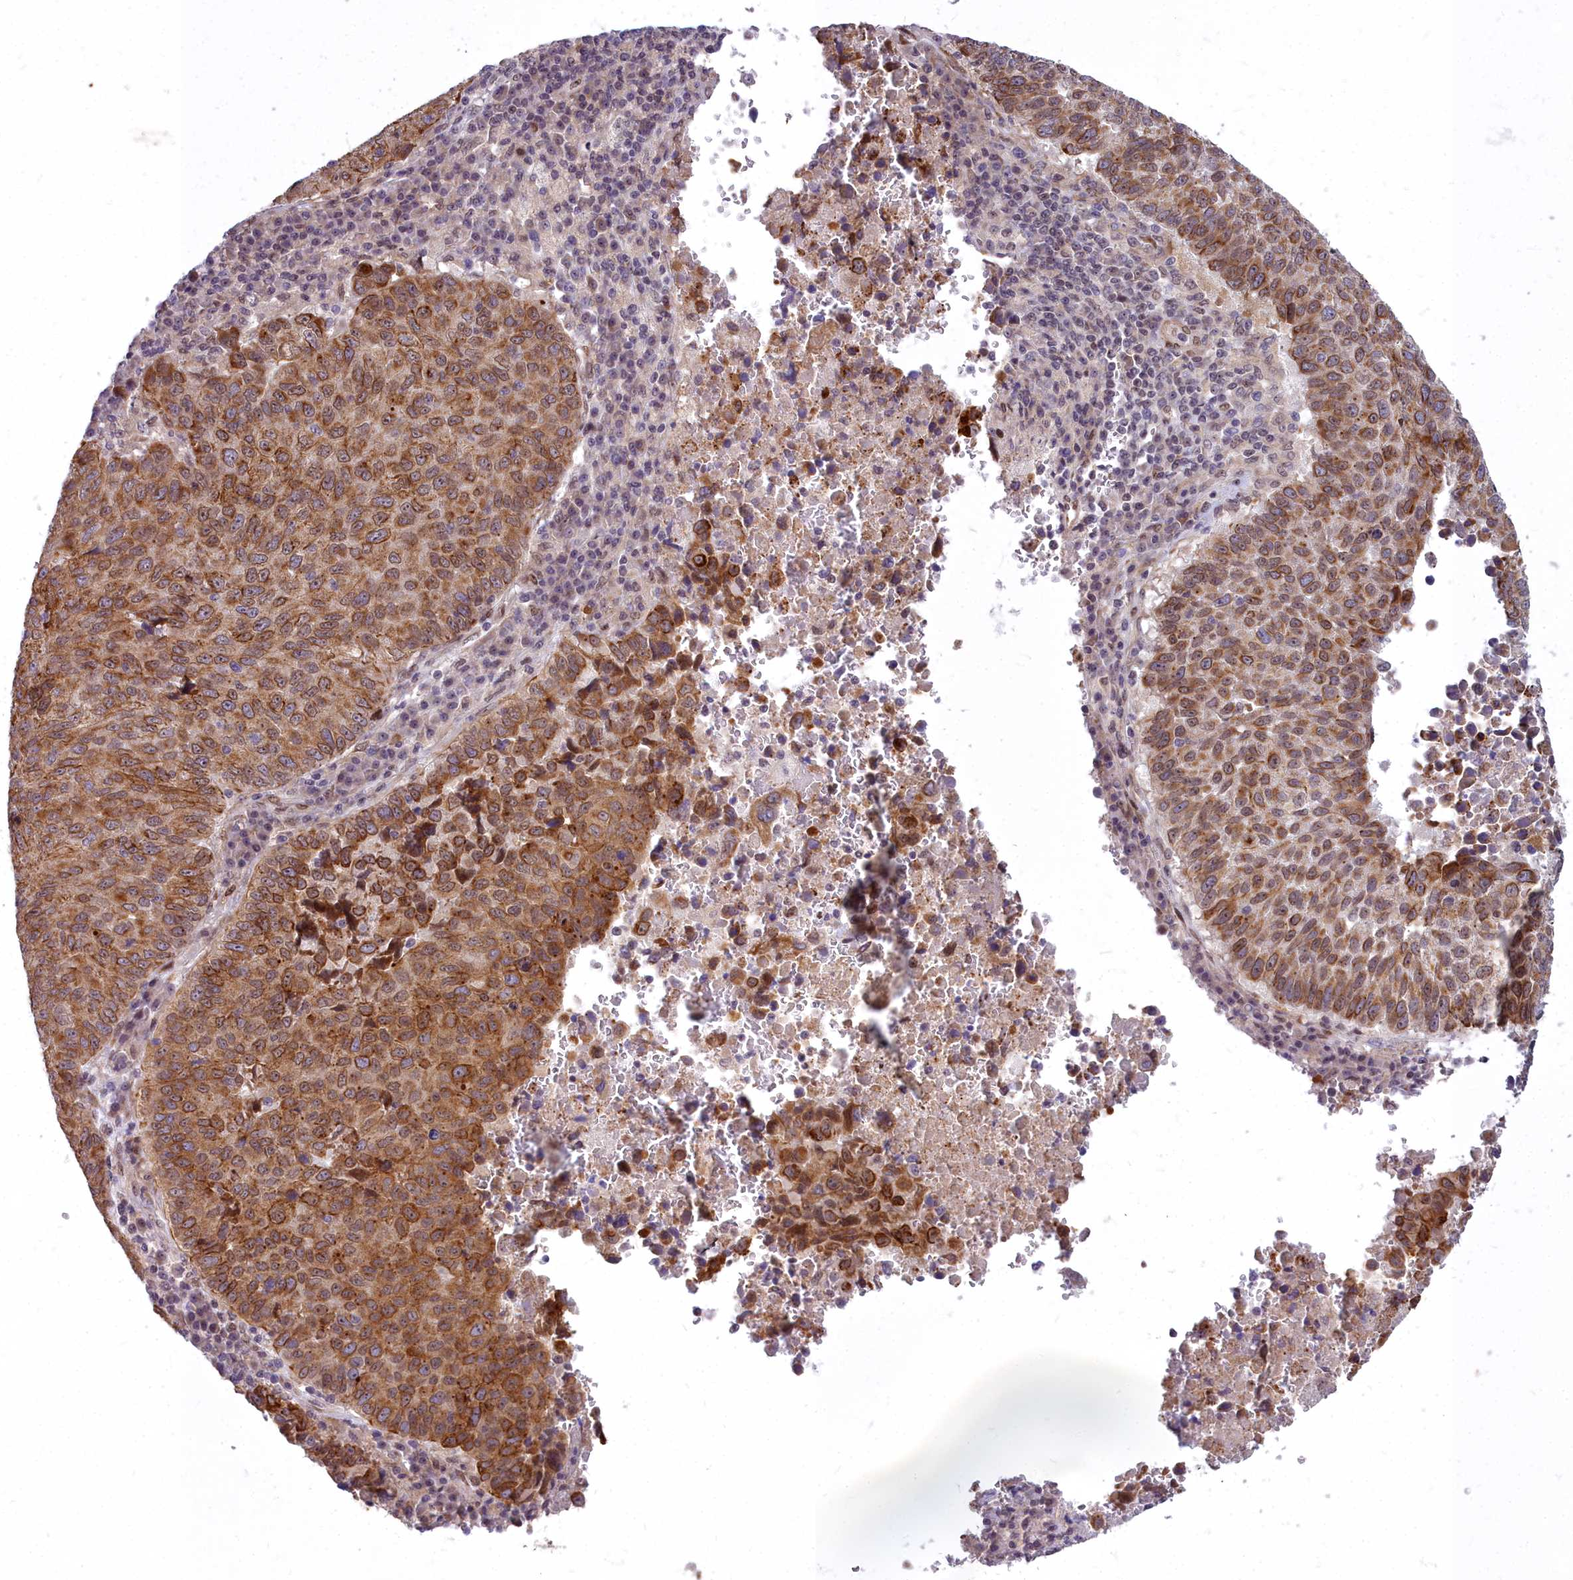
{"staining": {"intensity": "moderate", "quantity": ">75%", "location": "cytoplasmic/membranous,nuclear"}, "tissue": "lung cancer", "cell_type": "Tumor cells", "image_type": "cancer", "snomed": [{"axis": "morphology", "description": "Squamous cell carcinoma, NOS"}, {"axis": "topography", "description": "Lung"}], "caption": "Immunohistochemistry (IHC) (DAB (3,3'-diaminobenzidine)) staining of lung squamous cell carcinoma demonstrates moderate cytoplasmic/membranous and nuclear protein positivity in approximately >75% of tumor cells.", "gene": "ABCB8", "patient": {"sex": "male", "age": 73}}